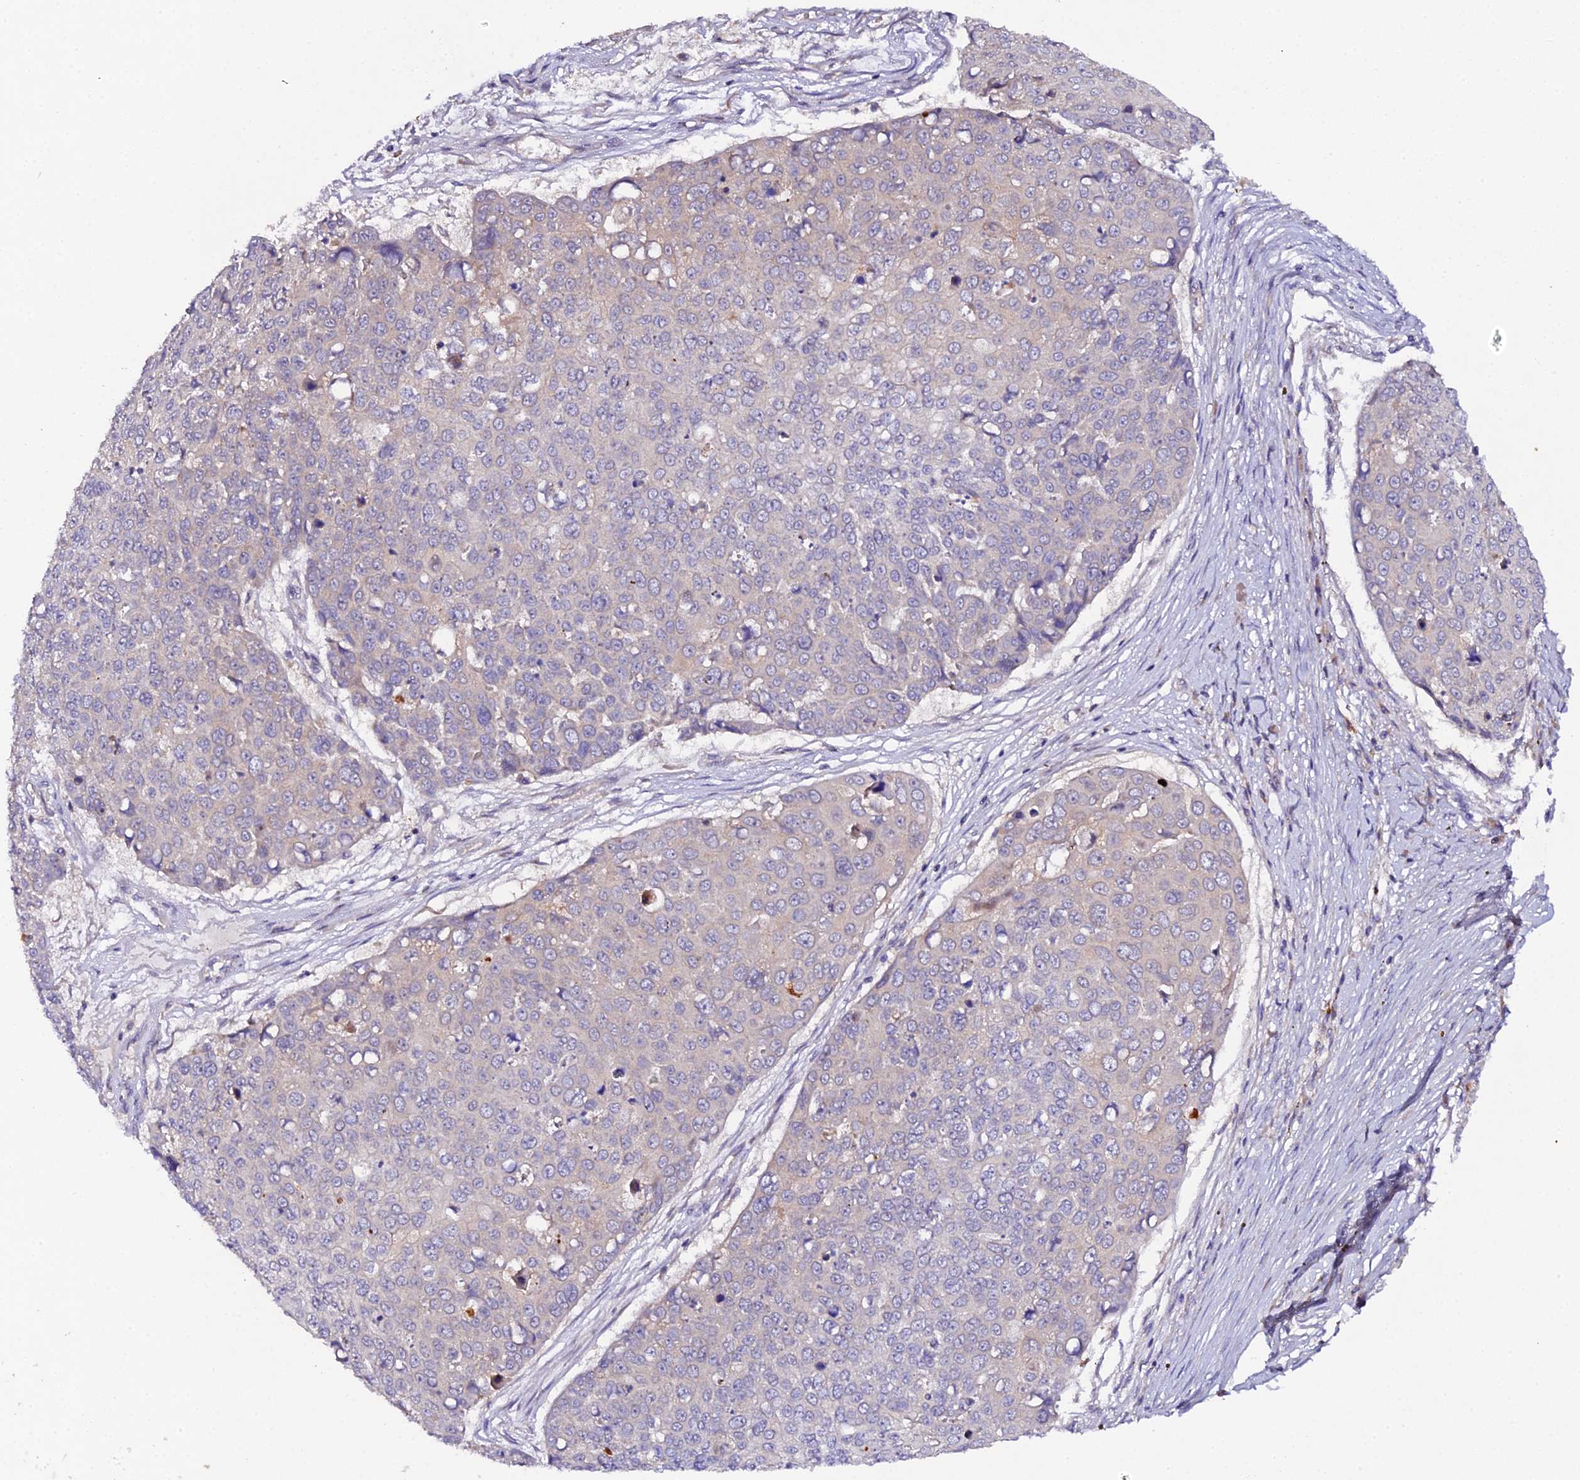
{"staining": {"intensity": "negative", "quantity": "none", "location": "none"}, "tissue": "skin cancer", "cell_type": "Tumor cells", "image_type": "cancer", "snomed": [{"axis": "morphology", "description": "Squamous cell carcinoma, NOS"}, {"axis": "topography", "description": "Skin"}], "caption": "IHC of human skin cancer (squamous cell carcinoma) exhibits no expression in tumor cells.", "gene": "TRIM26", "patient": {"sex": "male", "age": 71}}